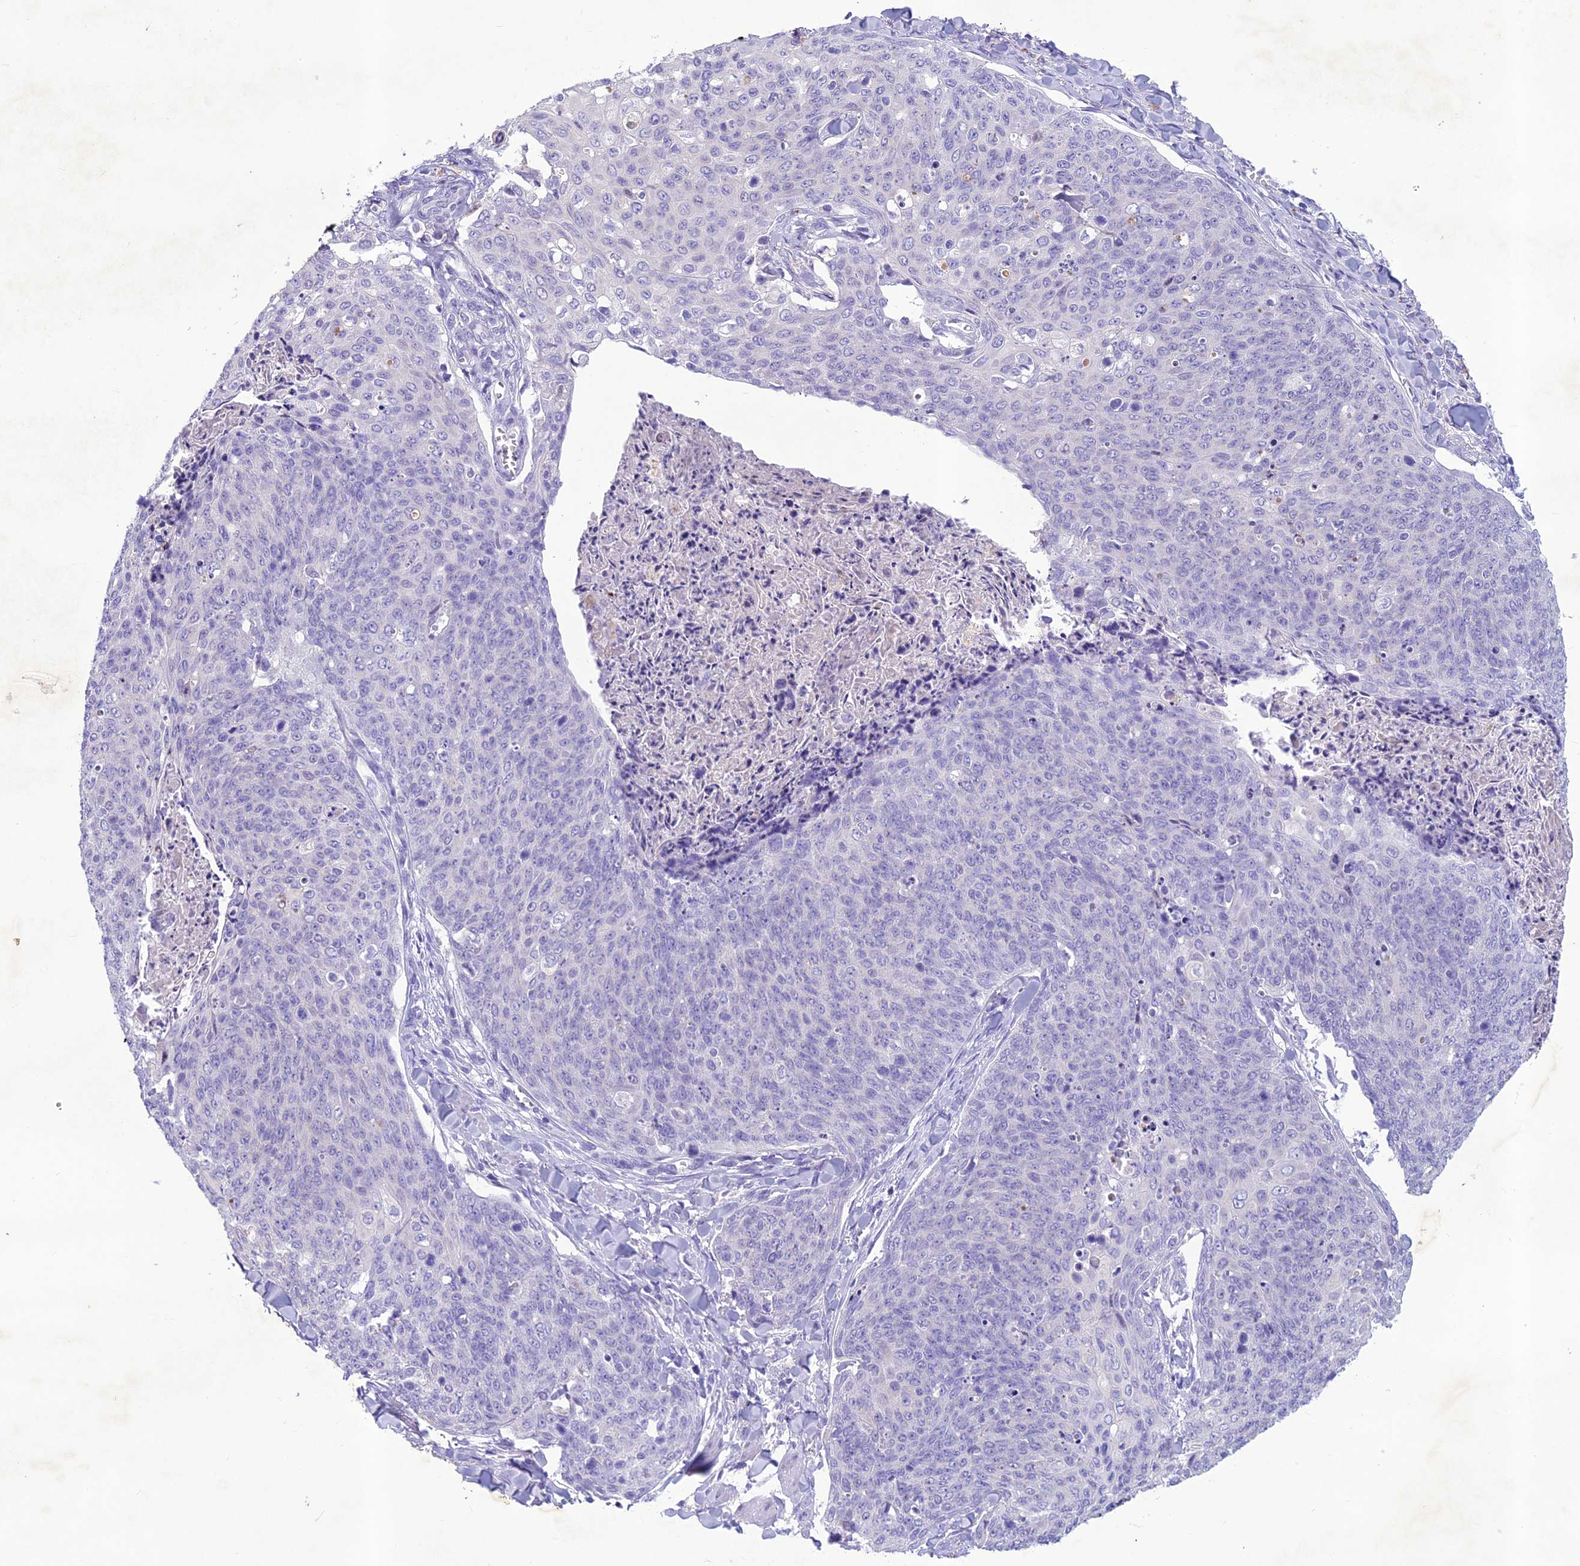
{"staining": {"intensity": "negative", "quantity": "none", "location": "none"}, "tissue": "skin cancer", "cell_type": "Tumor cells", "image_type": "cancer", "snomed": [{"axis": "morphology", "description": "Squamous cell carcinoma, NOS"}, {"axis": "topography", "description": "Skin"}, {"axis": "topography", "description": "Vulva"}], "caption": "High magnification brightfield microscopy of skin squamous cell carcinoma stained with DAB (brown) and counterstained with hematoxylin (blue): tumor cells show no significant staining.", "gene": "IFT172", "patient": {"sex": "female", "age": 85}}